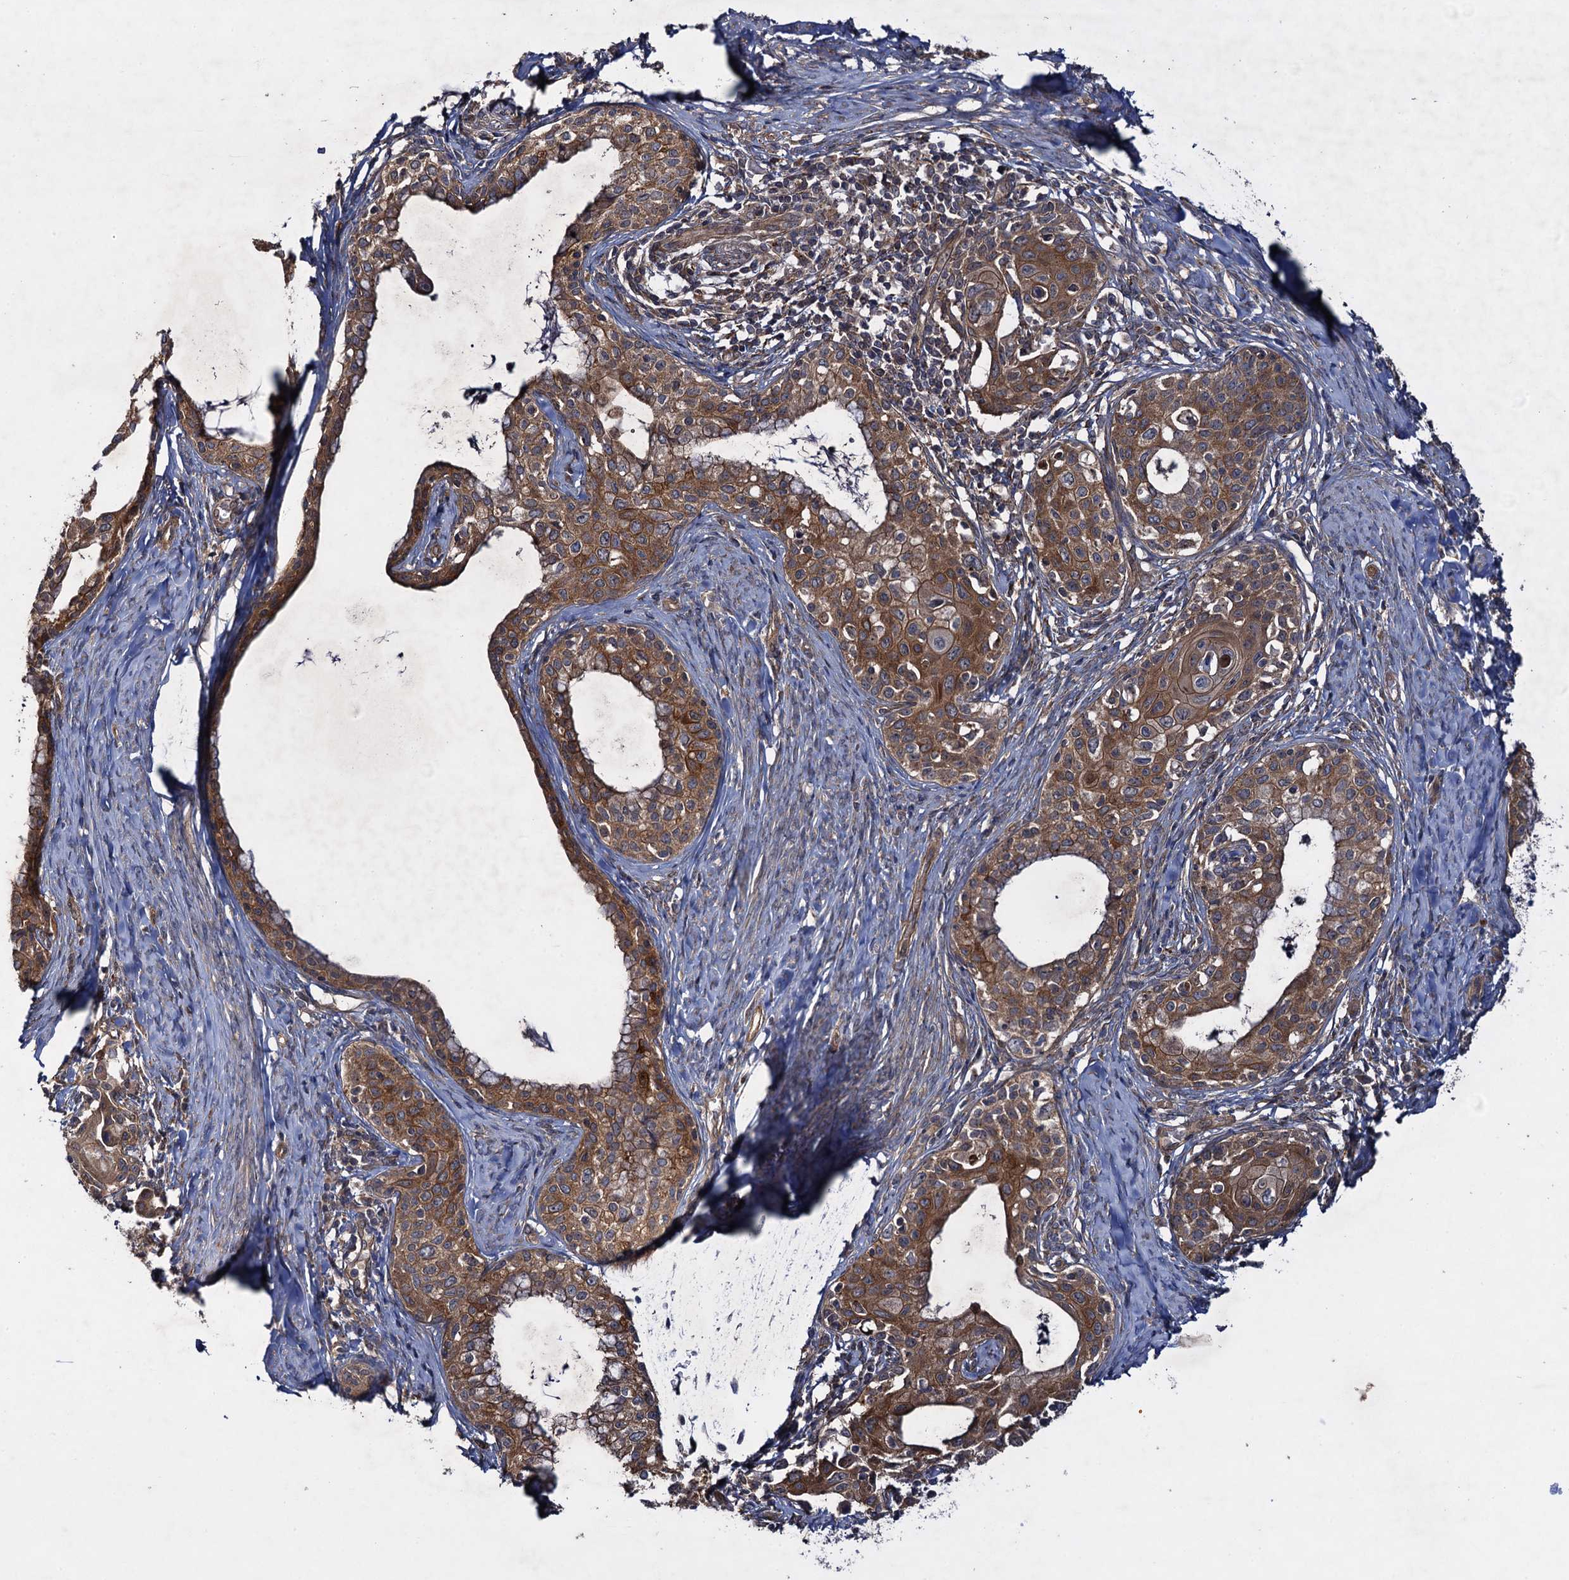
{"staining": {"intensity": "moderate", "quantity": ">75%", "location": "cytoplasmic/membranous"}, "tissue": "cervical cancer", "cell_type": "Tumor cells", "image_type": "cancer", "snomed": [{"axis": "morphology", "description": "Squamous cell carcinoma, NOS"}, {"axis": "morphology", "description": "Adenocarcinoma, NOS"}, {"axis": "topography", "description": "Cervix"}], "caption": "Brown immunohistochemical staining in cervical cancer (squamous cell carcinoma) exhibits moderate cytoplasmic/membranous positivity in about >75% of tumor cells.", "gene": "HAUS1", "patient": {"sex": "female", "age": 52}}